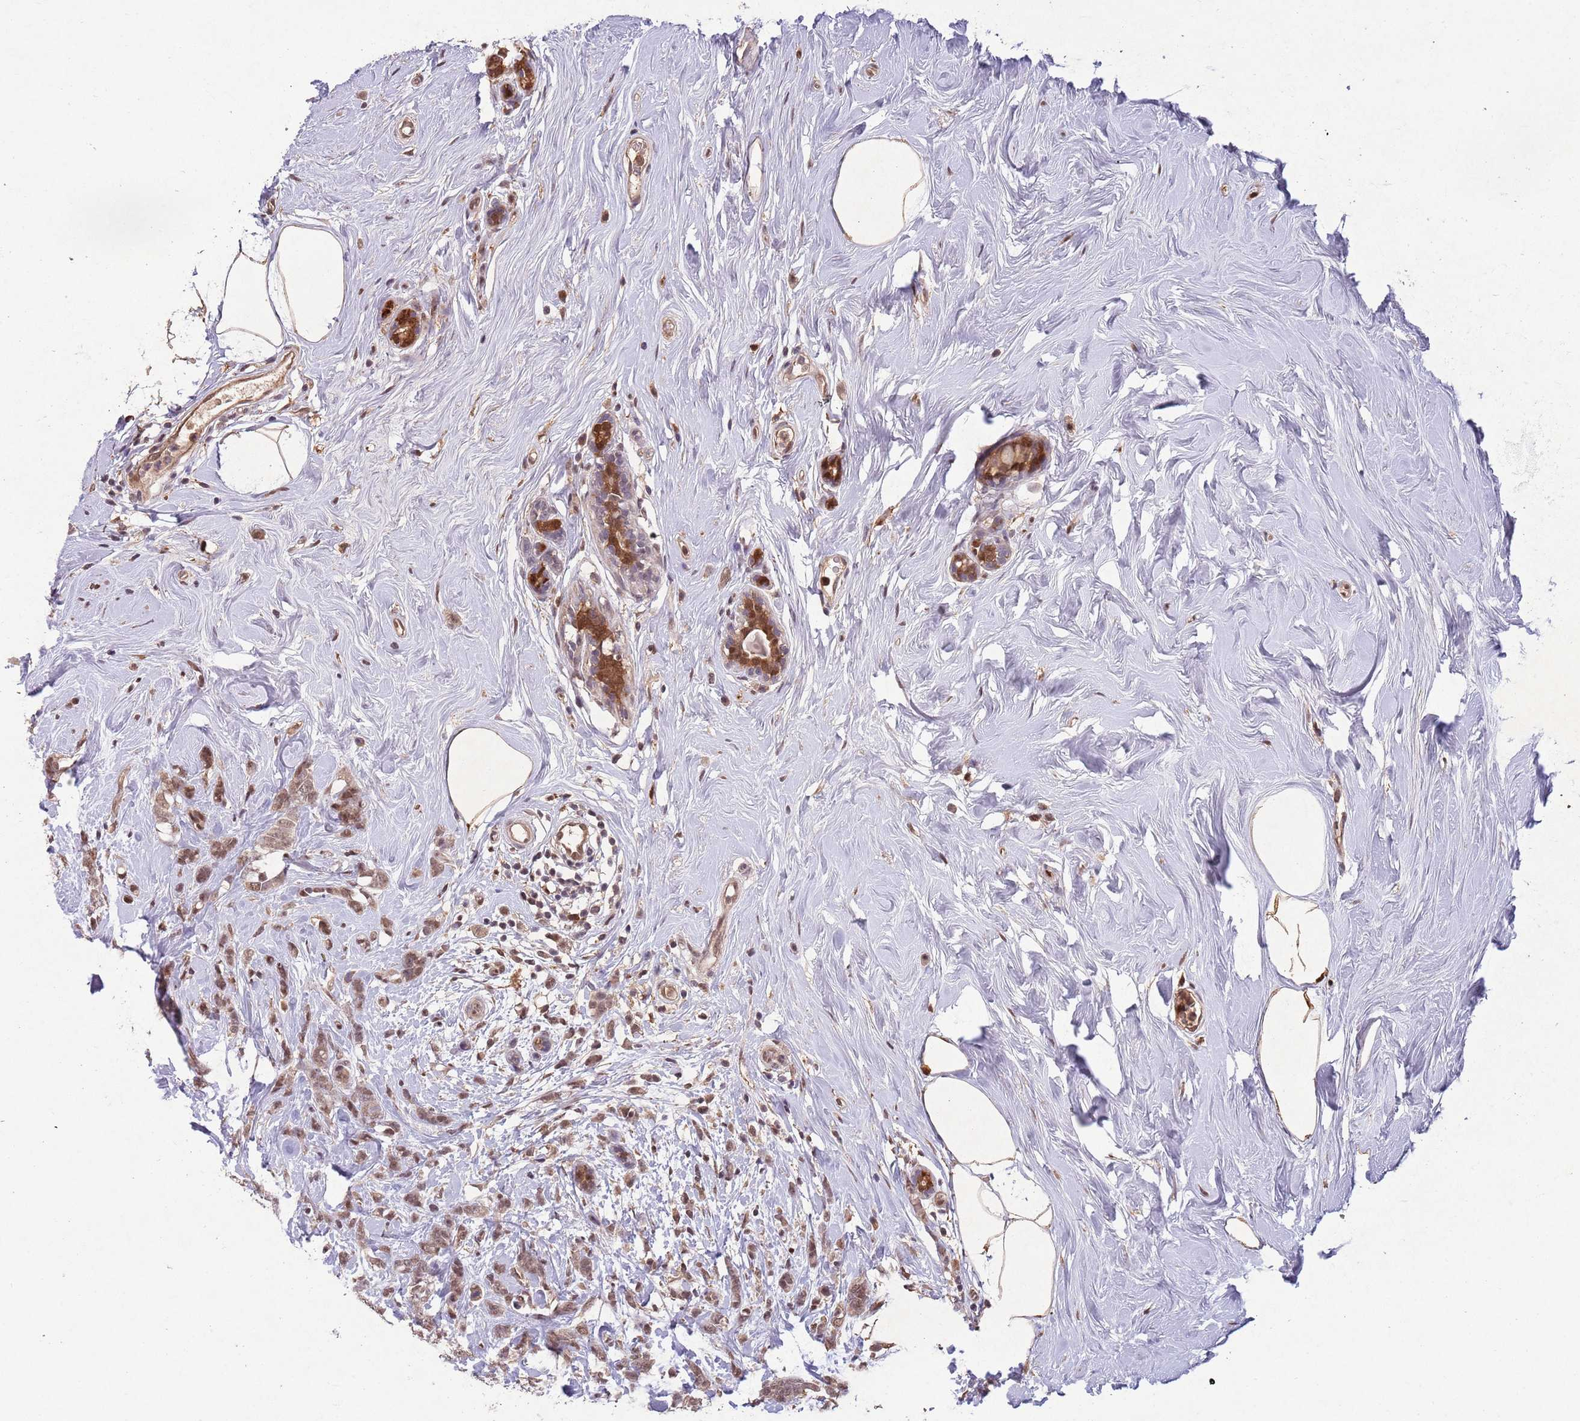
{"staining": {"intensity": "moderate", "quantity": ">75%", "location": "nuclear"}, "tissue": "breast cancer", "cell_type": "Tumor cells", "image_type": "cancer", "snomed": [{"axis": "morphology", "description": "Lobular carcinoma"}, {"axis": "topography", "description": "Breast"}], "caption": "Human breast cancer stained with a brown dye demonstrates moderate nuclear positive staining in approximately >75% of tumor cells.", "gene": "ZNF639", "patient": {"sex": "female", "age": 58}}